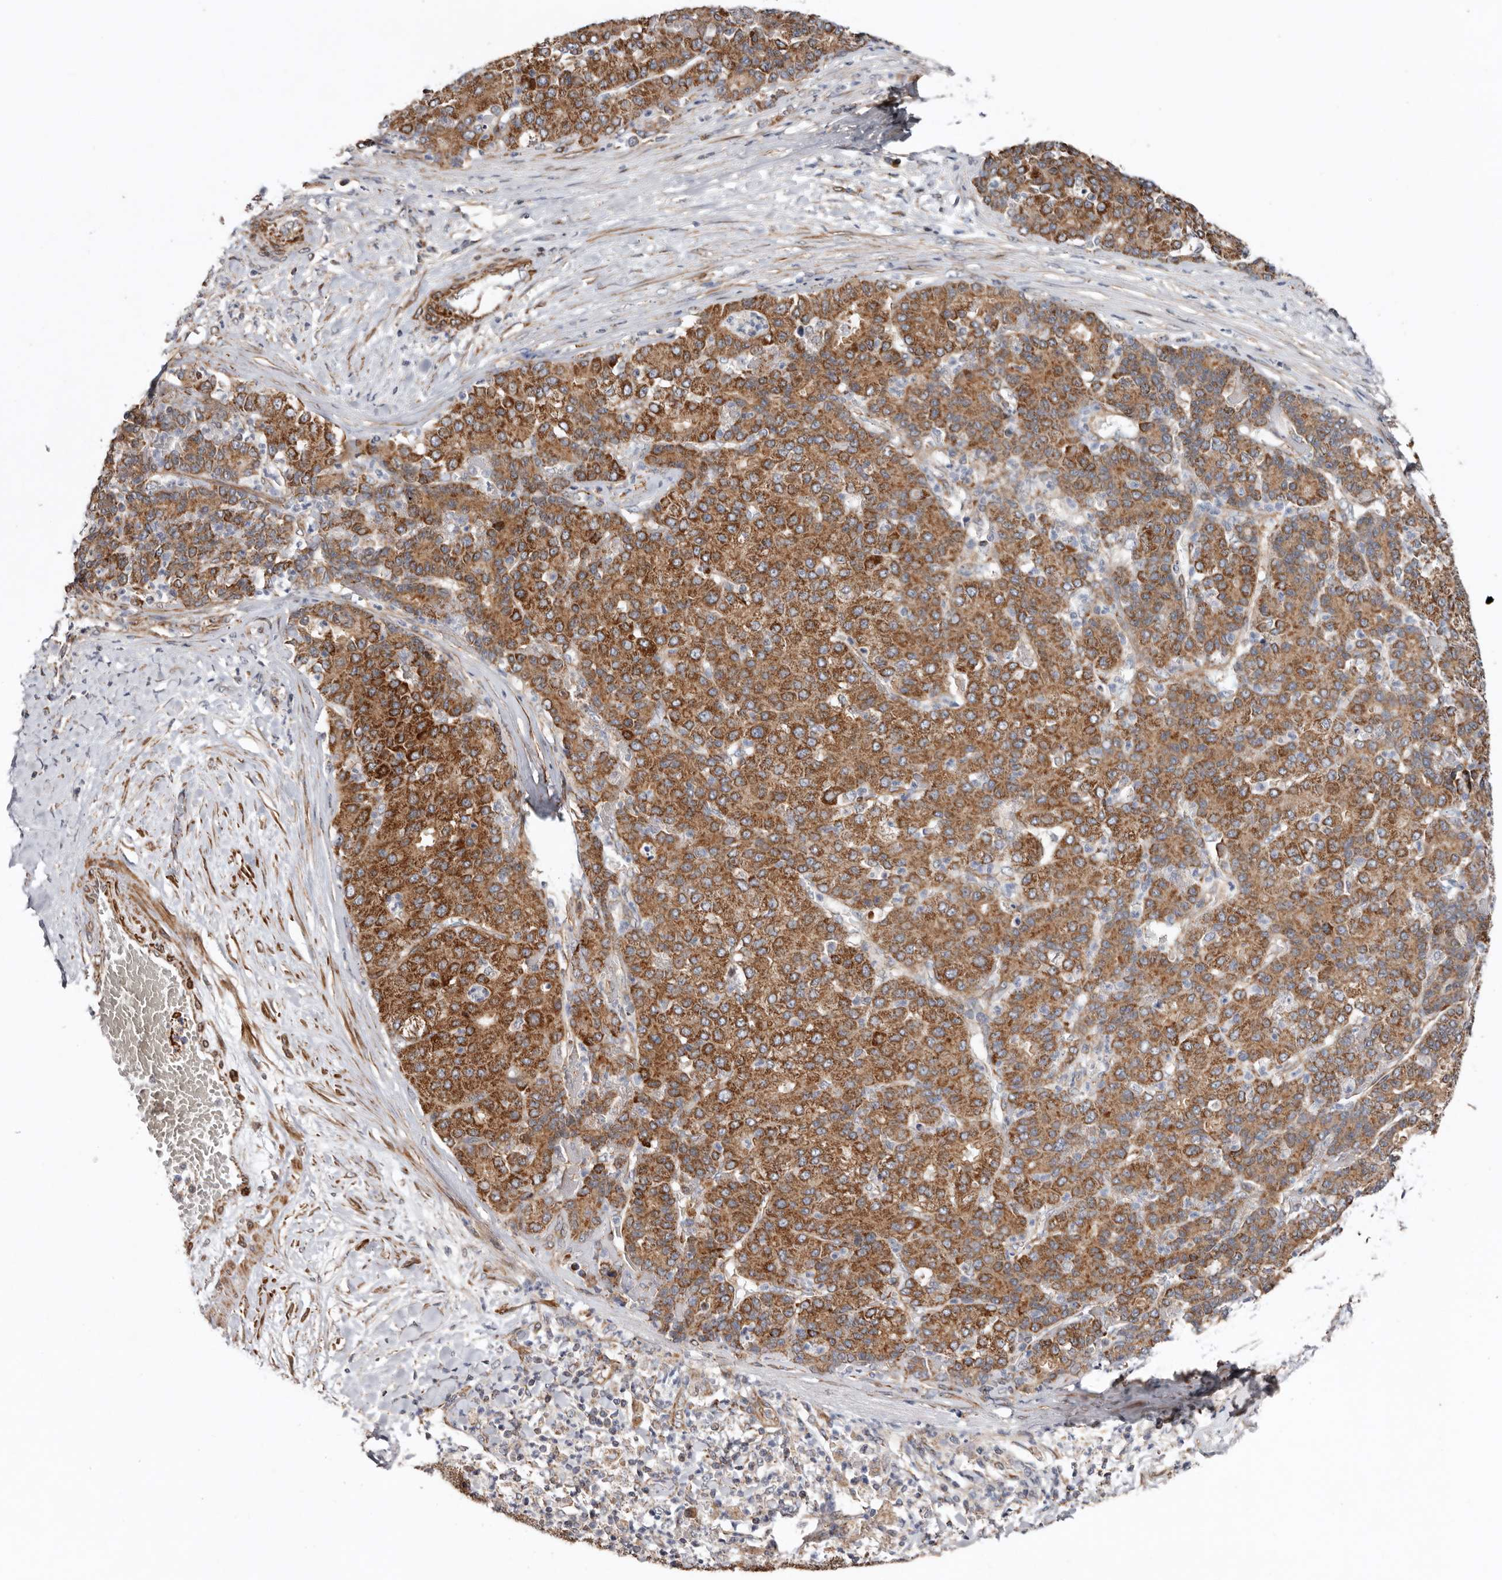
{"staining": {"intensity": "strong", "quantity": ">75%", "location": "cytoplasmic/membranous"}, "tissue": "liver cancer", "cell_type": "Tumor cells", "image_type": "cancer", "snomed": [{"axis": "morphology", "description": "Carcinoma, Hepatocellular, NOS"}, {"axis": "topography", "description": "Liver"}], "caption": "Brown immunohistochemical staining in hepatocellular carcinoma (liver) demonstrates strong cytoplasmic/membranous expression in about >75% of tumor cells.", "gene": "PROKR1", "patient": {"sex": "male", "age": 65}}